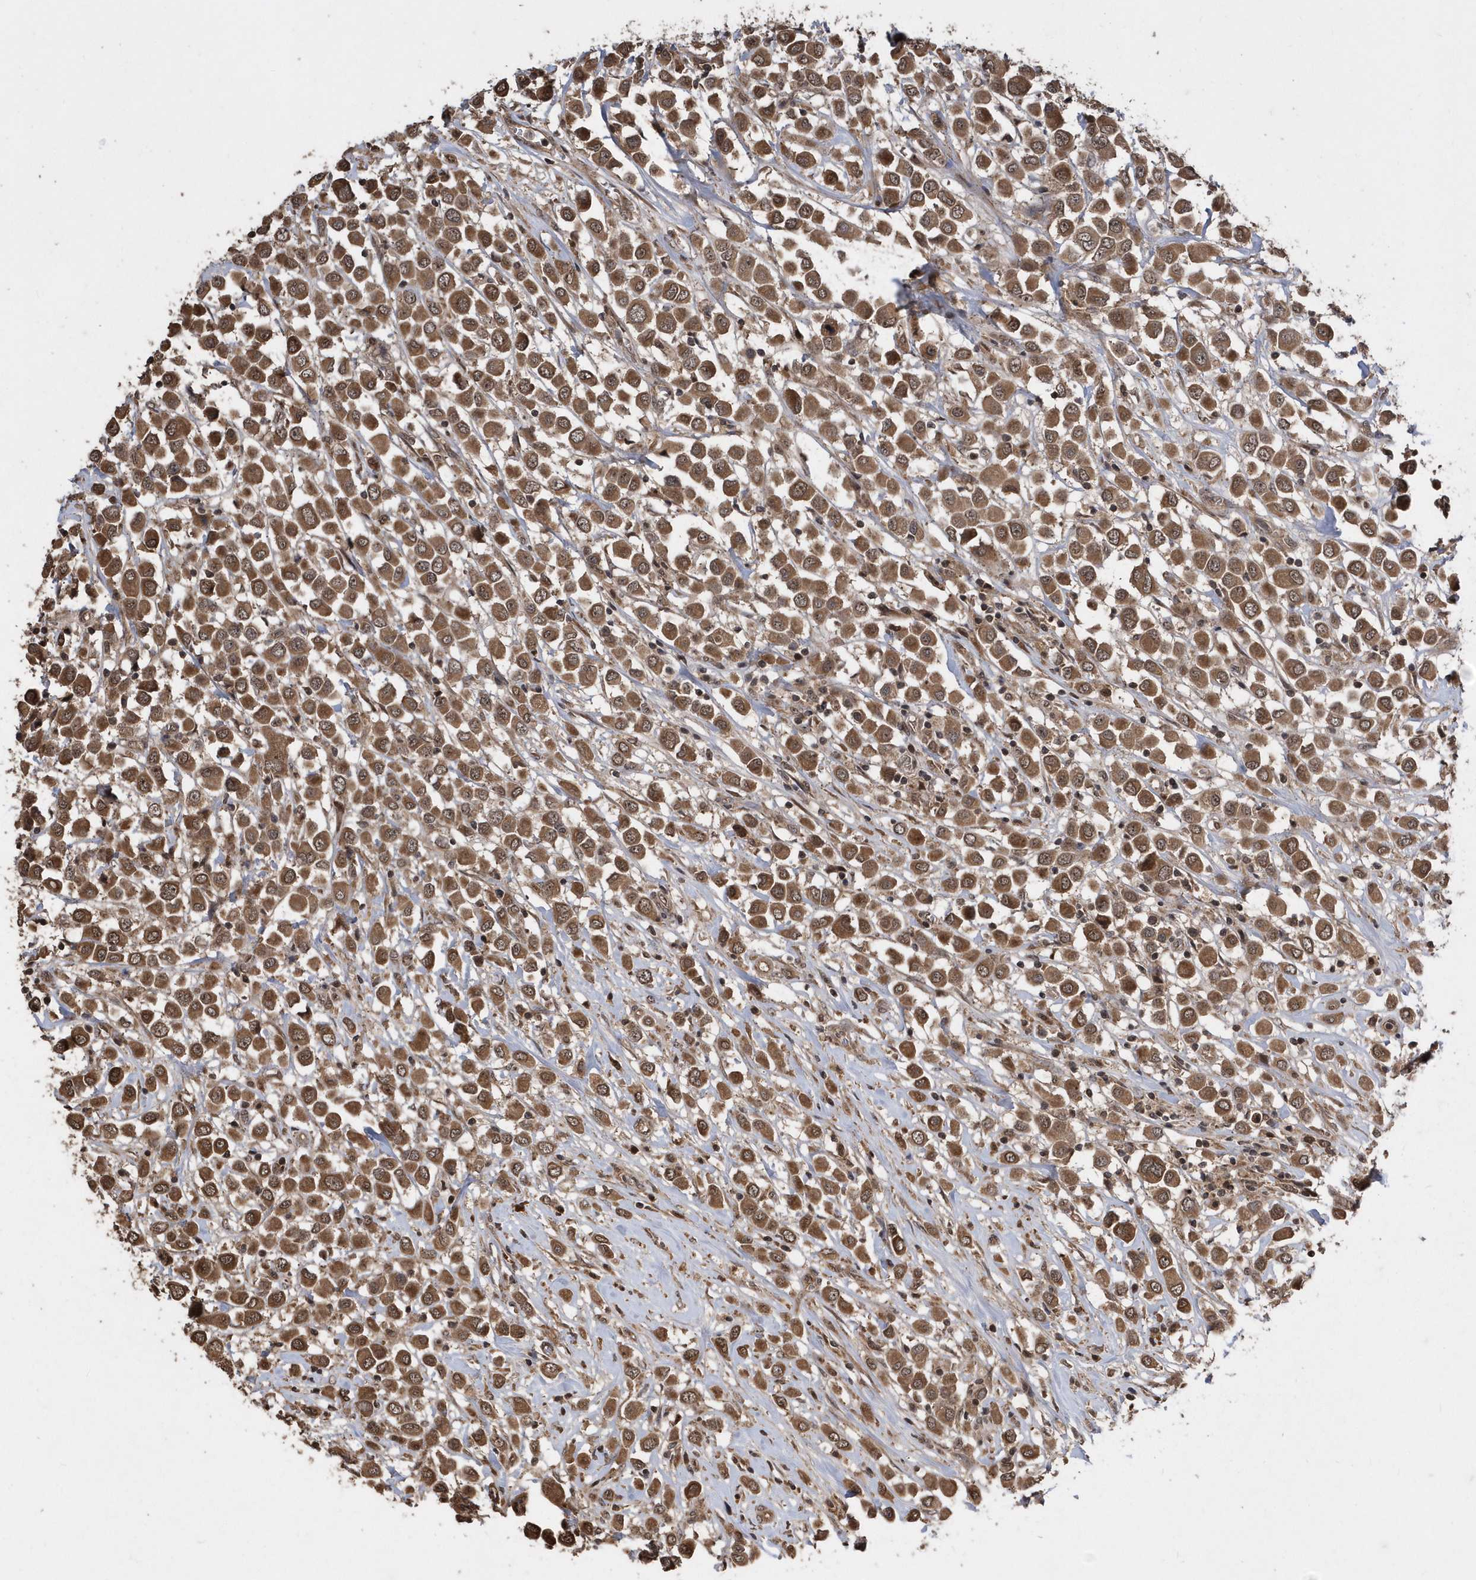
{"staining": {"intensity": "moderate", "quantity": ">75%", "location": "cytoplasmic/membranous"}, "tissue": "breast cancer", "cell_type": "Tumor cells", "image_type": "cancer", "snomed": [{"axis": "morphology", "description": "Duct carcinoma"}, {"axis": "topography", "description": "Breast"}], "caption": "This is an image of immunohistochemistry (IHC) staining of breast infiltrating ductal carcinoma, which shows moderate staining in the cytoplasmic/membranous of tumor cells.", "gene": "WASHC5", "patient": {"sex": "female", "age": 61}}